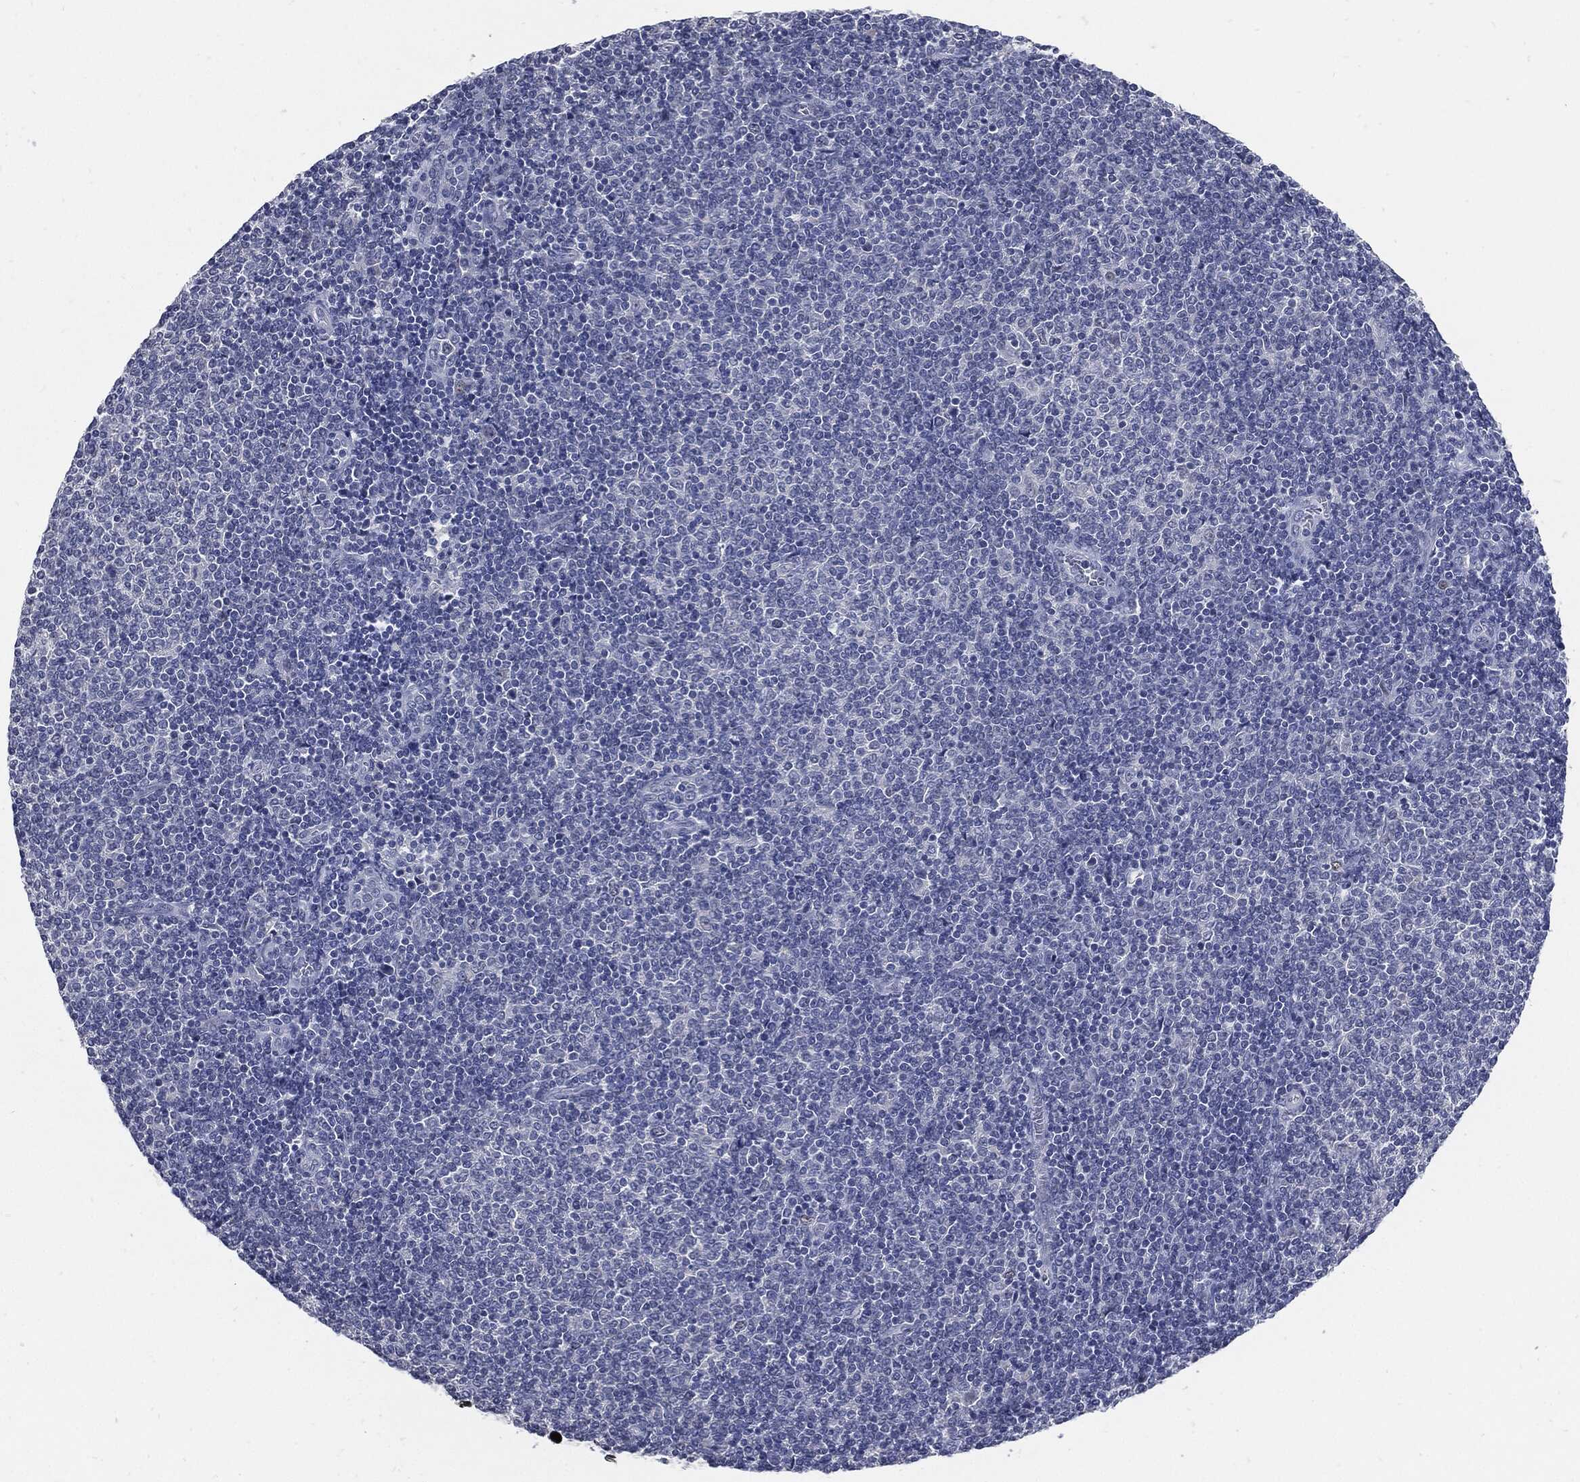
{"staining": {"intensity": "negative", "quantity": "none", "location": "none"}, "tissue": "lymphoma", "cell_type": "Tumor cells", "image_type": "cancer", "snomed": [{"axis": "morphology", "description": "Malignant lymphoma, non-Hodgkin's type, Low grade"}, {"axis": "topography", "description": "Lymph node"}], "caption": "This is an IHC histopathology image of low-grade malignant lymphoma, non-Hodgkin's type. There is no positivity in tumor cells.", "gene": "NBN", "patient": {"sex": "male", "age": 52}}